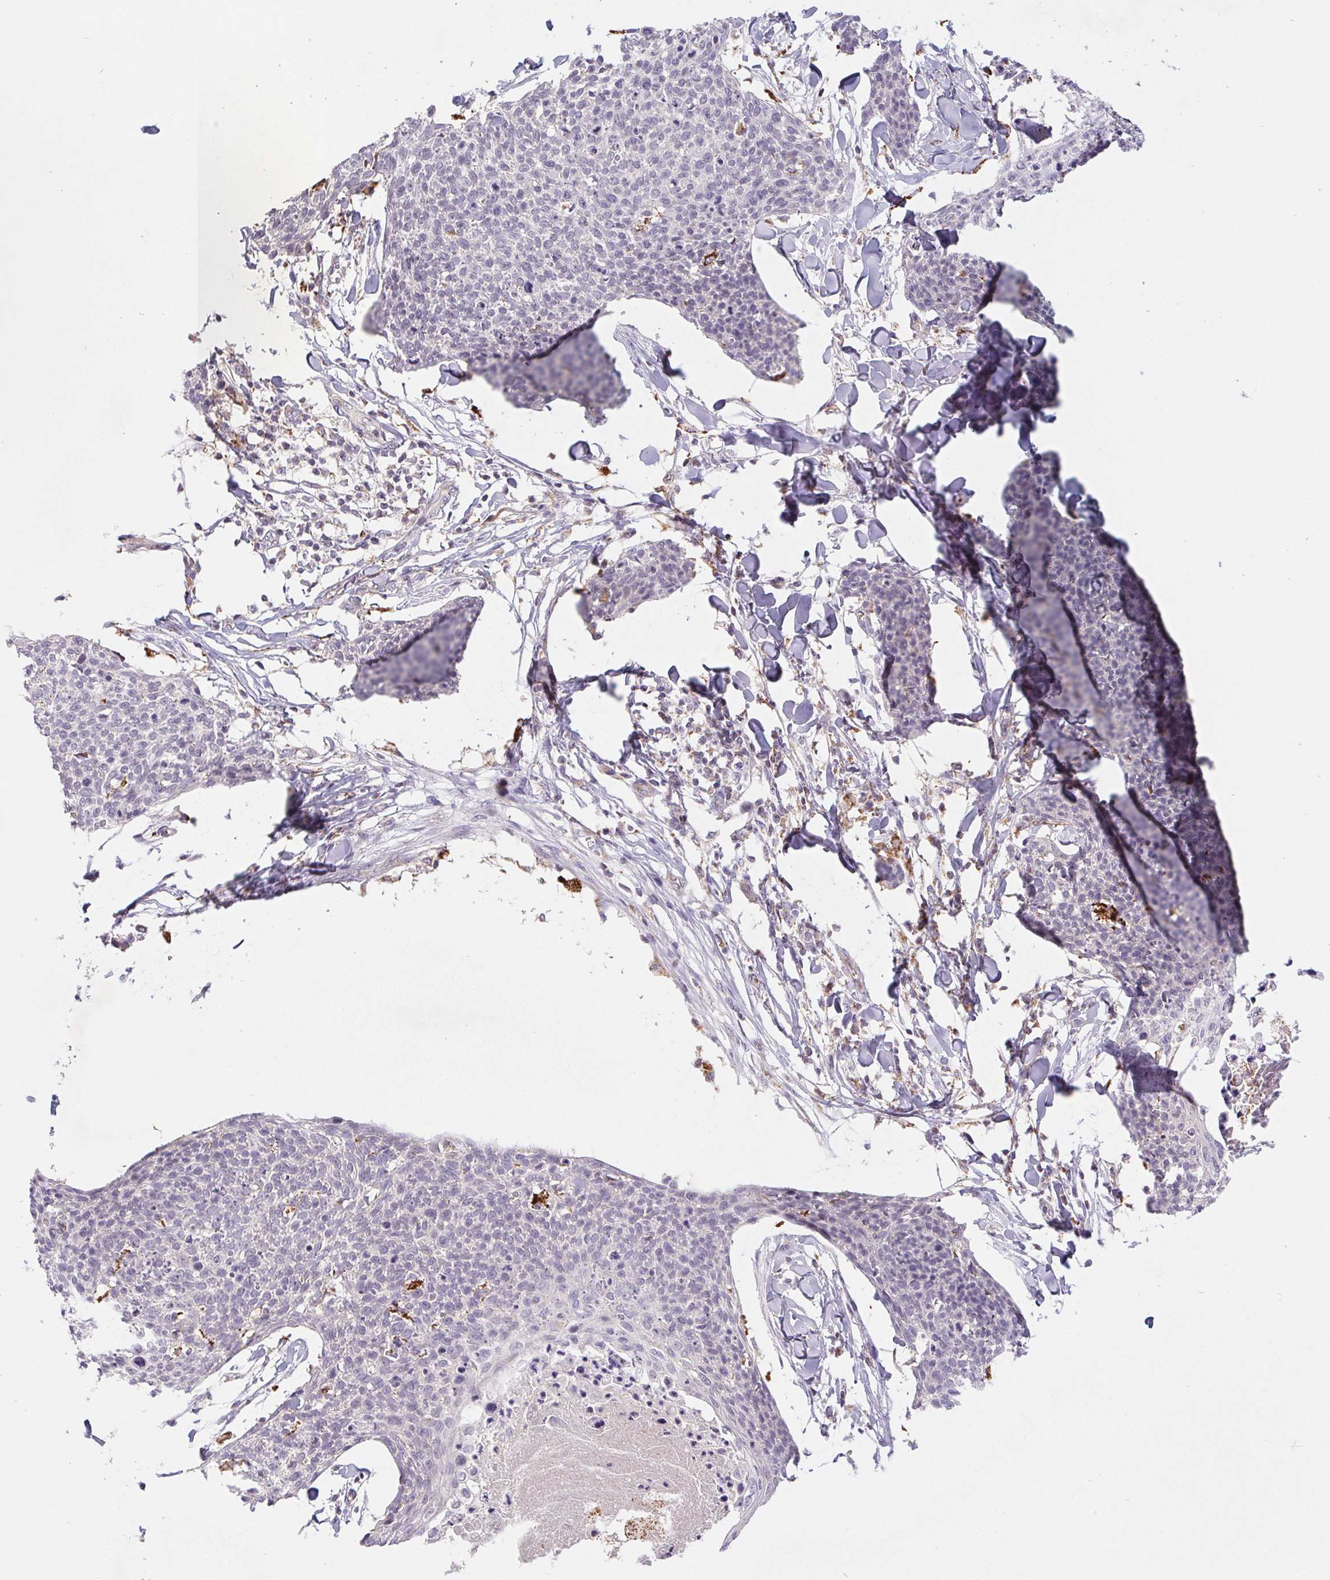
{"staining": {"intensity": "negative", "quantity": "none", "location": "none"}, "tissue": "skin cancer", "cell_type": "Tumor cells", "image_type": "cancer", "snomed": [{"axis": "morphology", "description": "Squamous cell carcinoma, NOS"}, {"axis": "topography", "description": "Skin"}, {"axis": "topography", "description": "Vulva"}], "caption": "Immunohistochemical staining of human skin cancer (squamous cell carcinoma) displays no significant expression in tumor cells. (DAB IHC visualized using brightfield microscopy, high magnification).", "gene": "EMC6", "patient": {"sex": "female", "age": 75}}